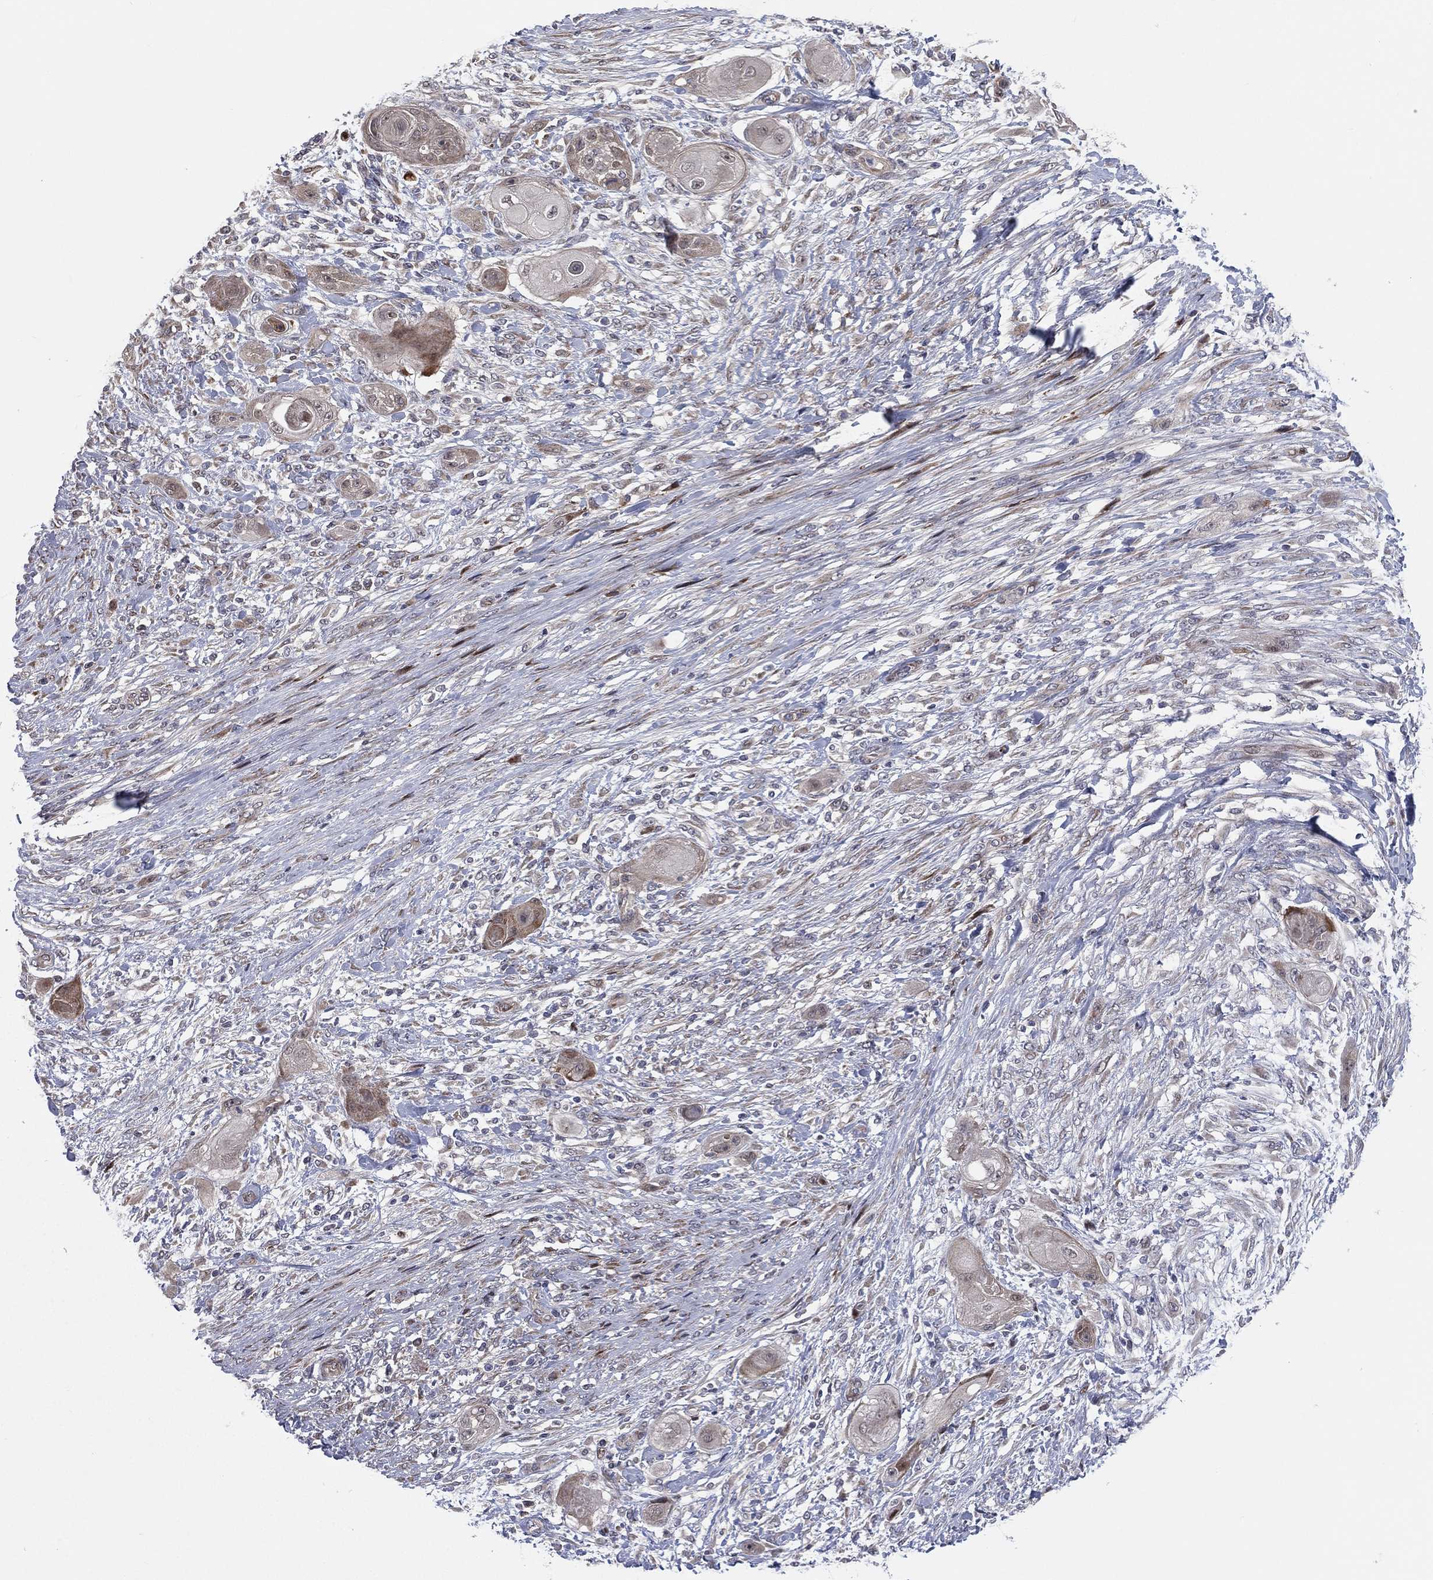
{"staining": {"intensity": "weak", "quantity": "<25%", "location": "cytoplasmic/membranous"}, "tissue": "skin cancer", "cell_type": "Tumor cells", "image_type": "cancer", "snomed": [{"axis": "morphology", "description": "Squamous cell carcinoma, NOS"}, {"axis": "topography", "description": "Skin"}], "caption": "The photomicrograph displays no significant staining in tumor cells of squamous cell carcinoma (skin).", "gene": "UTP14A", "patient": {"sex": "male", "age": 62}}